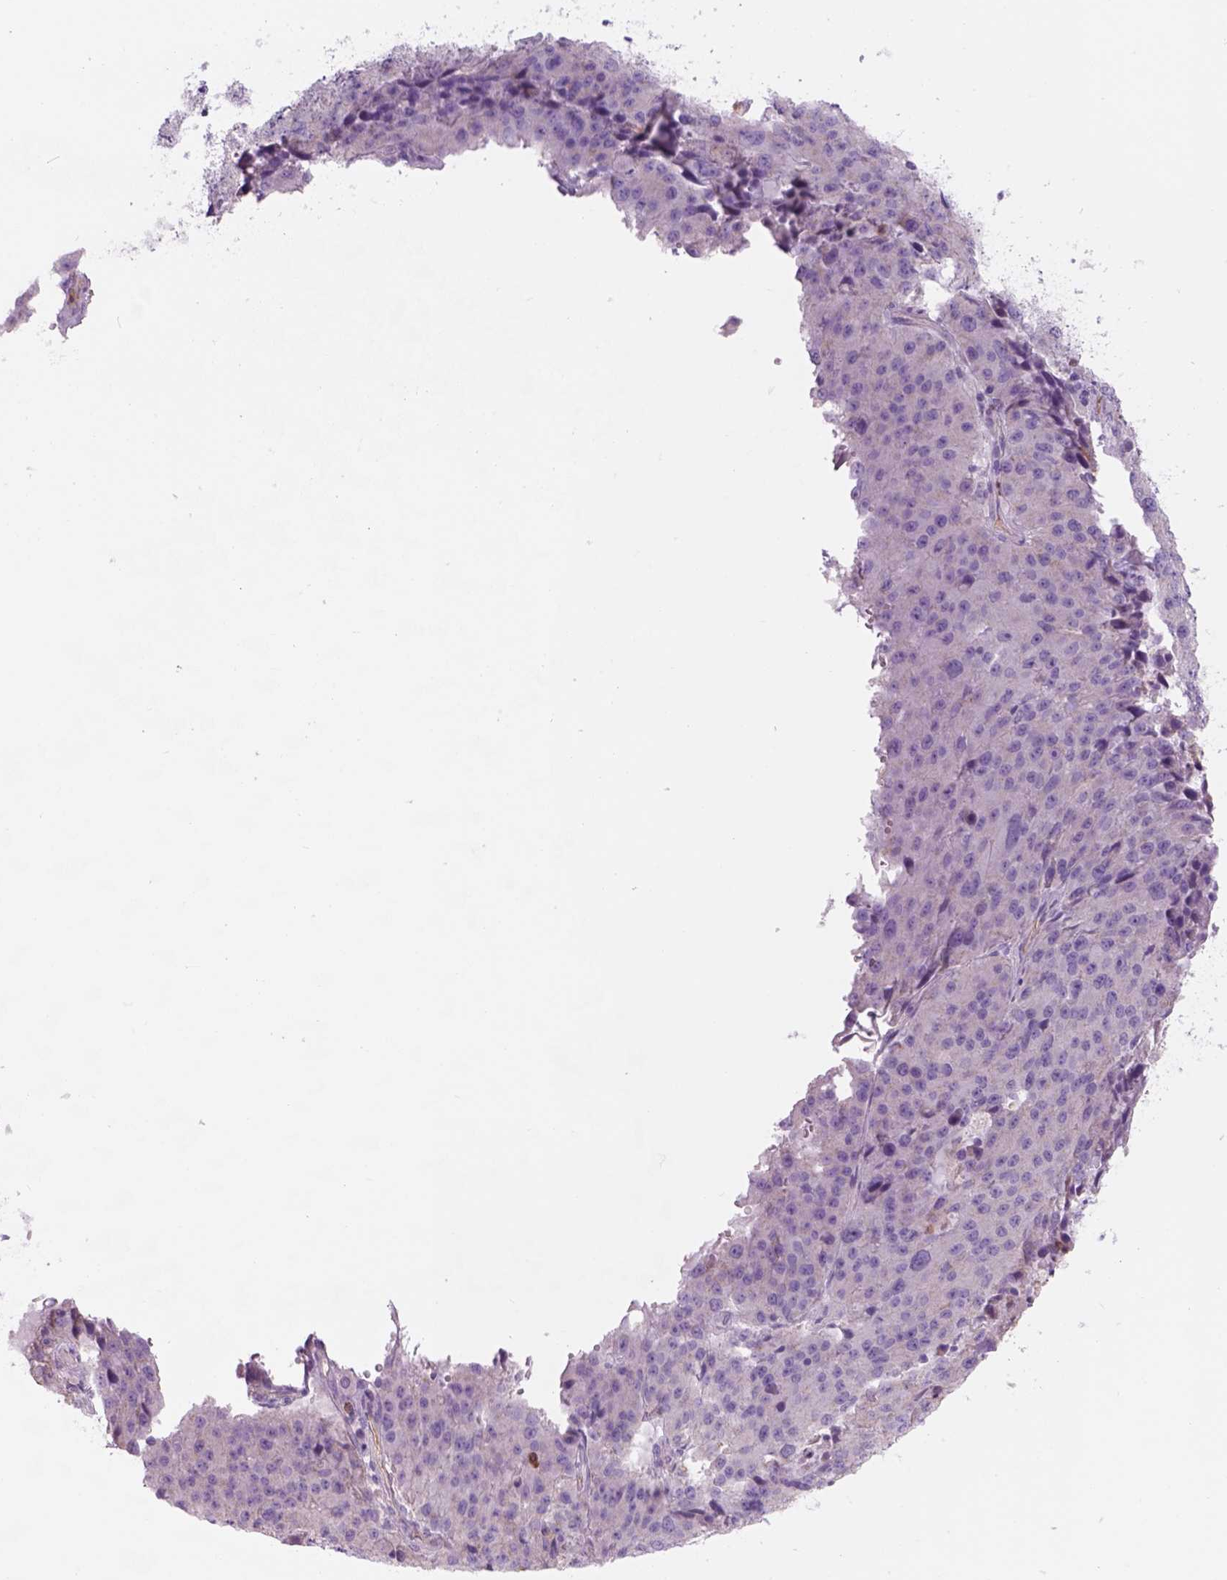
{"staining": {"intensity": "negative", "quantity": "none", "location": "none"}, "tissue": "stomach cancer", "cell_type": "Tumor cells", "image_type": "cancer", "snomed": [{"axis": "morphology", "description": "Adenocarcinoma, NOS"}, {"axis": "topography", "description": "Stomach"}], "caption": "Tumor cells show no significant expression in stomach adenocarcinoma.", "gene": "CD84", "patient": {"sex": "male", "age": 71}}